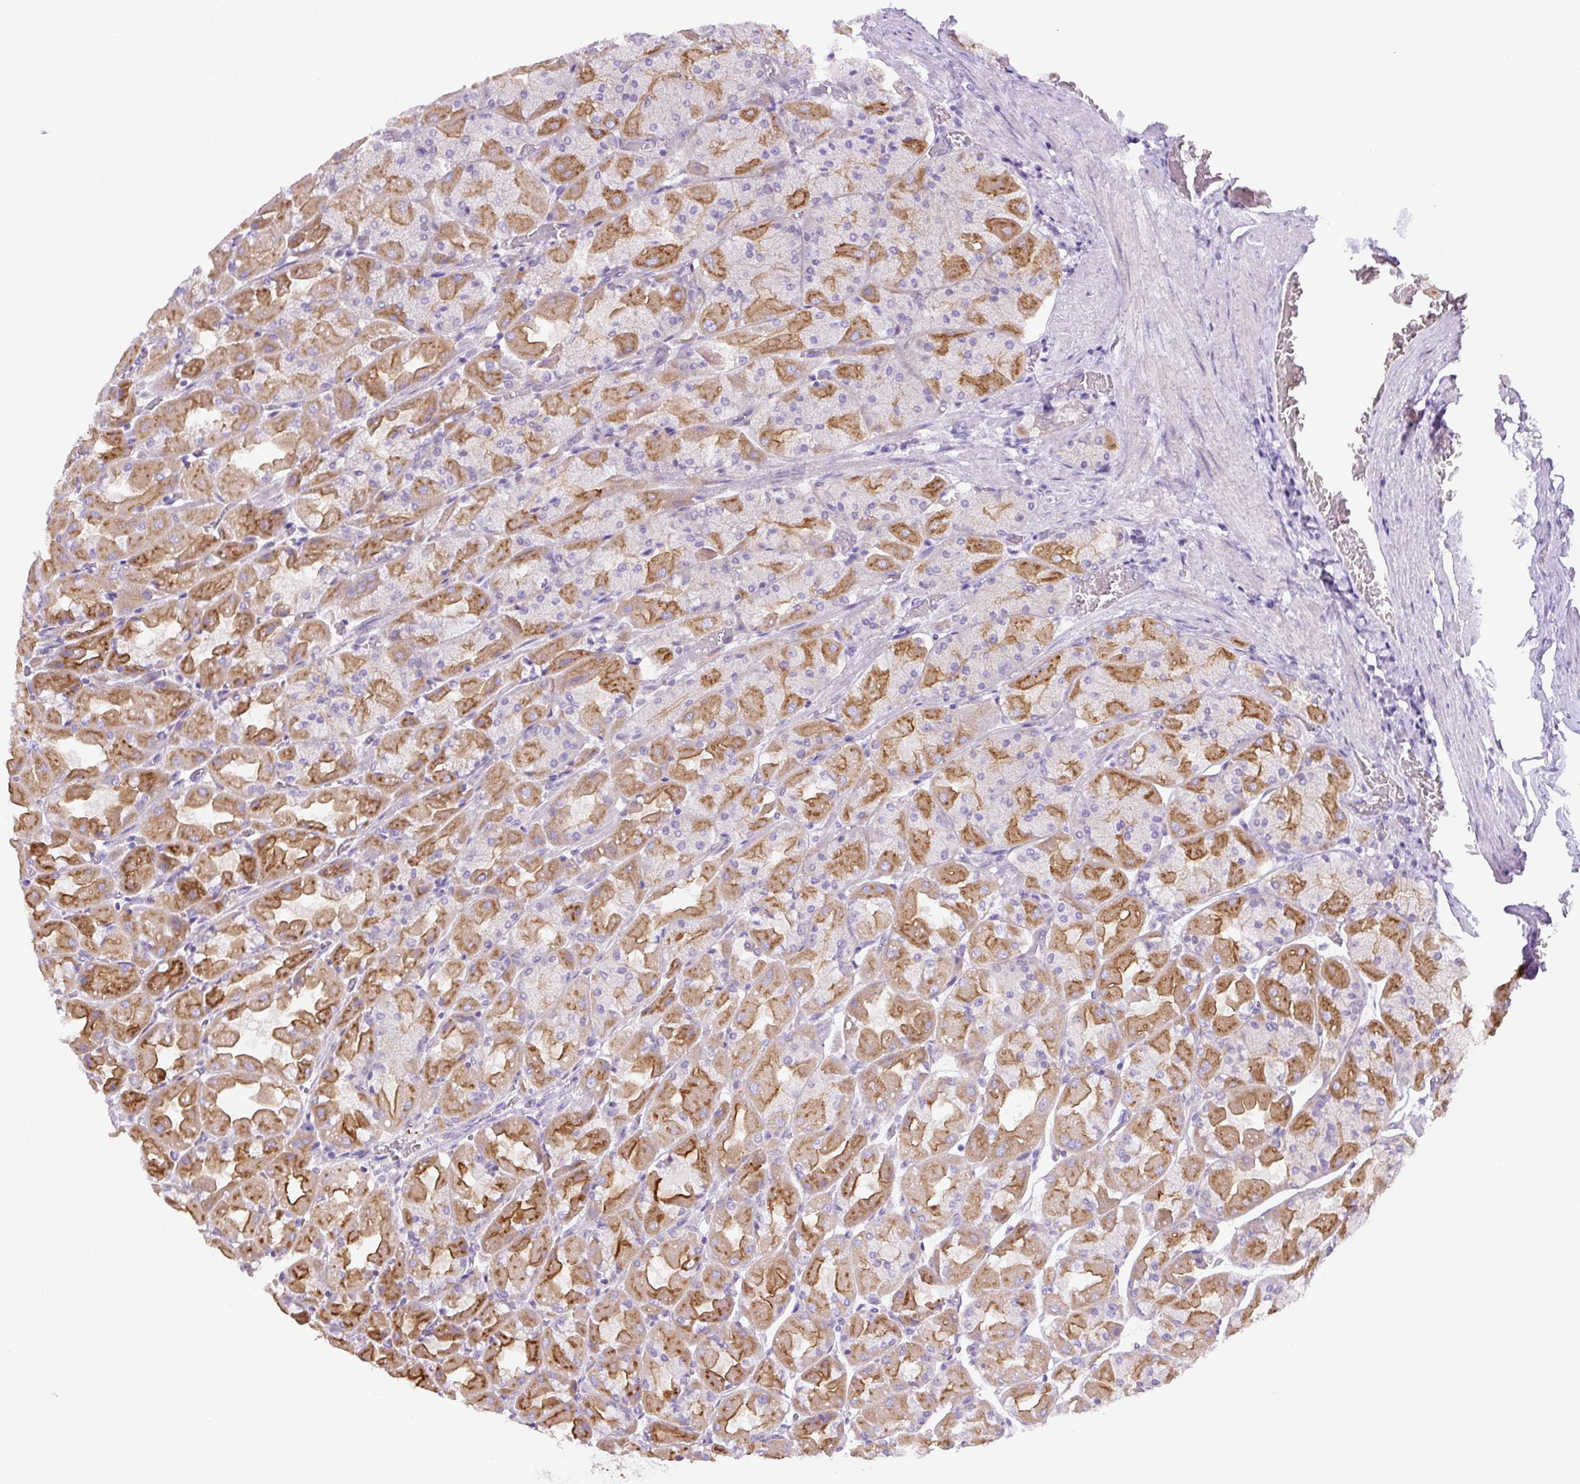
{"staining": {"intensity": "strong", "quantity": "25%-75%", "location": "cytoplasmic/membranous"}, "tissue": "stomach", "cell_type": "Glandular cells", "image_type": "normal", "snomed": [{"axis": "morphology", "description": "Normal tissue, NOS"}, {"axis": "topography", "description": "Stomach"}], "caption": "A brown stain highlights strong cytoplasmic/membranous expression of a protein in glandular cells of benign stomach. (IHC, brightfield microscopy, high magnification).", "gene": "ADAMTS19", "patient": {"sex": "female", "age": 61}}